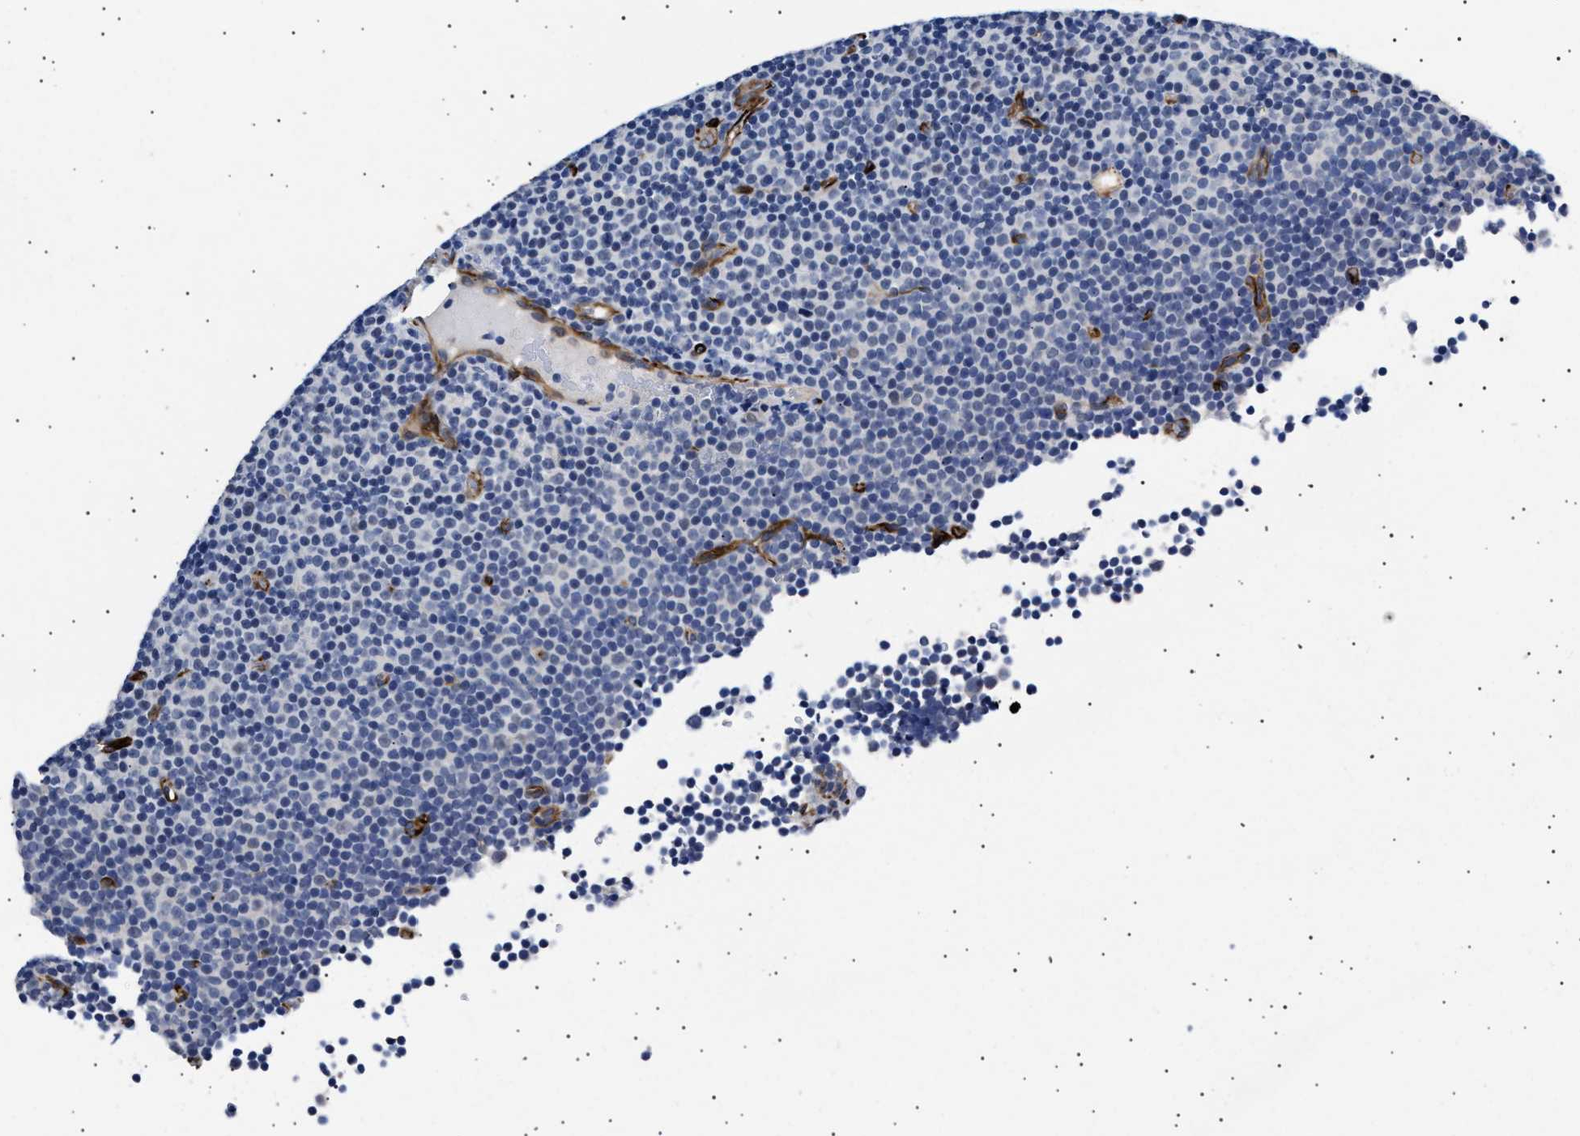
{"staining": {"intensity": "negative", "quantity": "none", "location": "none"}, "tissue": "lymphoma", "cell_type": "Tumor cells", "image_type": "cancer", "snomed": [{"axis": "morphology", "description": "Malignant lymphoma, non-Hodgkin's type, Low grade"}, {"axis": "topography", "description": "Lymph node"}], "caption": "The photomicrograph reveals no staining of tumor cells in lymphoma.", "gene": "OLFML2A", "patient": {"sex": "female", "age": 67}}